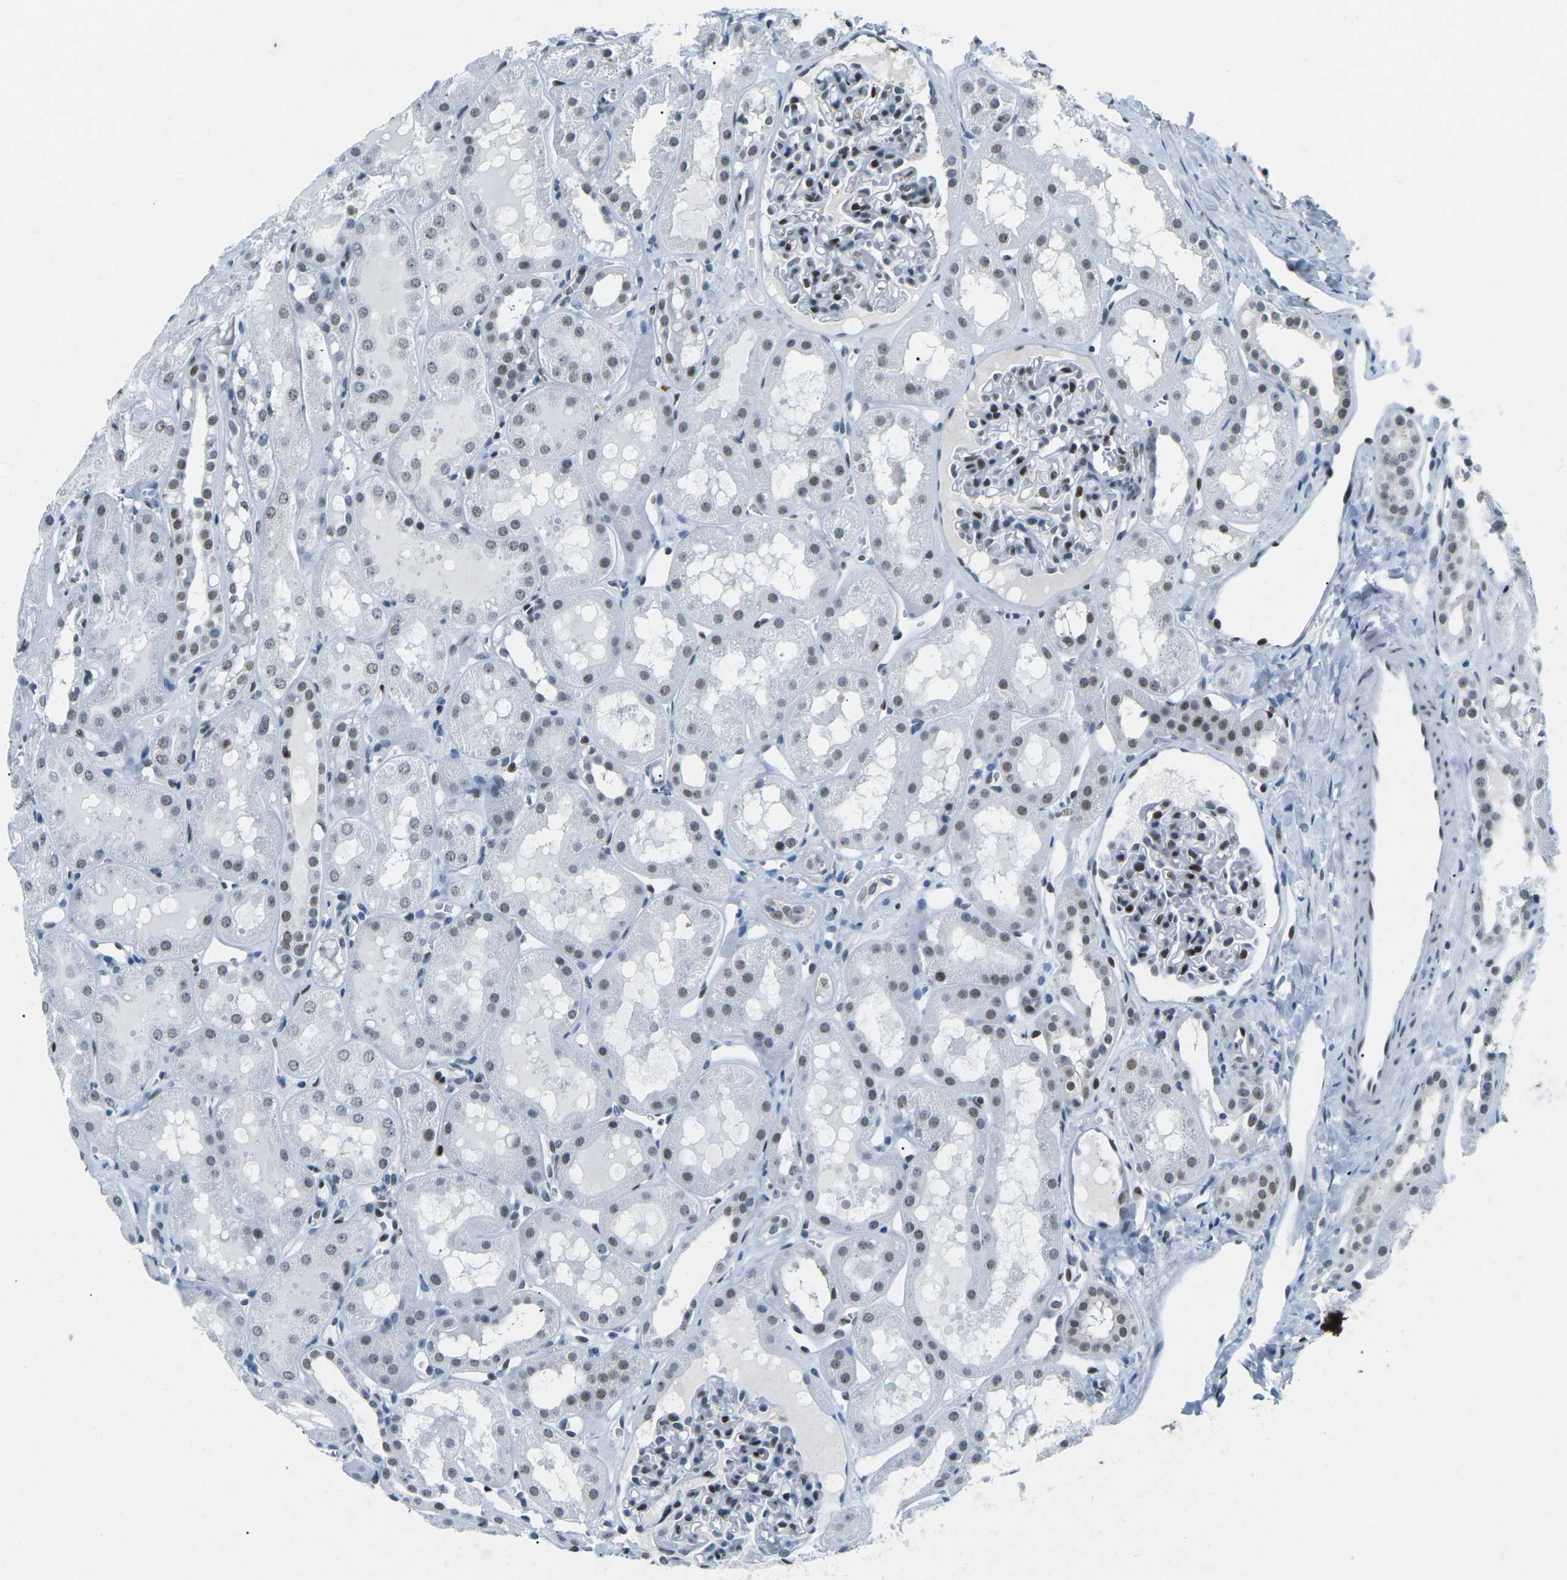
{"staining": {"intensity": "strong", "quantity": "25%-75%", "location": "nuclear"}, "tissue": "kidney", "cell_type": "Cells in glomeruli", "image_type": "normal", "snomed": [{"axis": "morphology", "description": "Normal tissue, NOS"}, {"axis": "topography", "description": "Kidney"}, {"axis": "topography", "description": "Urinary bladder"}], "caption": "Immunohistochemistry histopathology image of benign kidney: kidney stained using immunohistochemistry (IHC) exhibits high levels of strong protein expression localized specifically in the nuclear of cells in glomeruli, appearing as a nuclear brown color.", "gene": "RB1", "patient": {"sex": "male", "age": 16}}